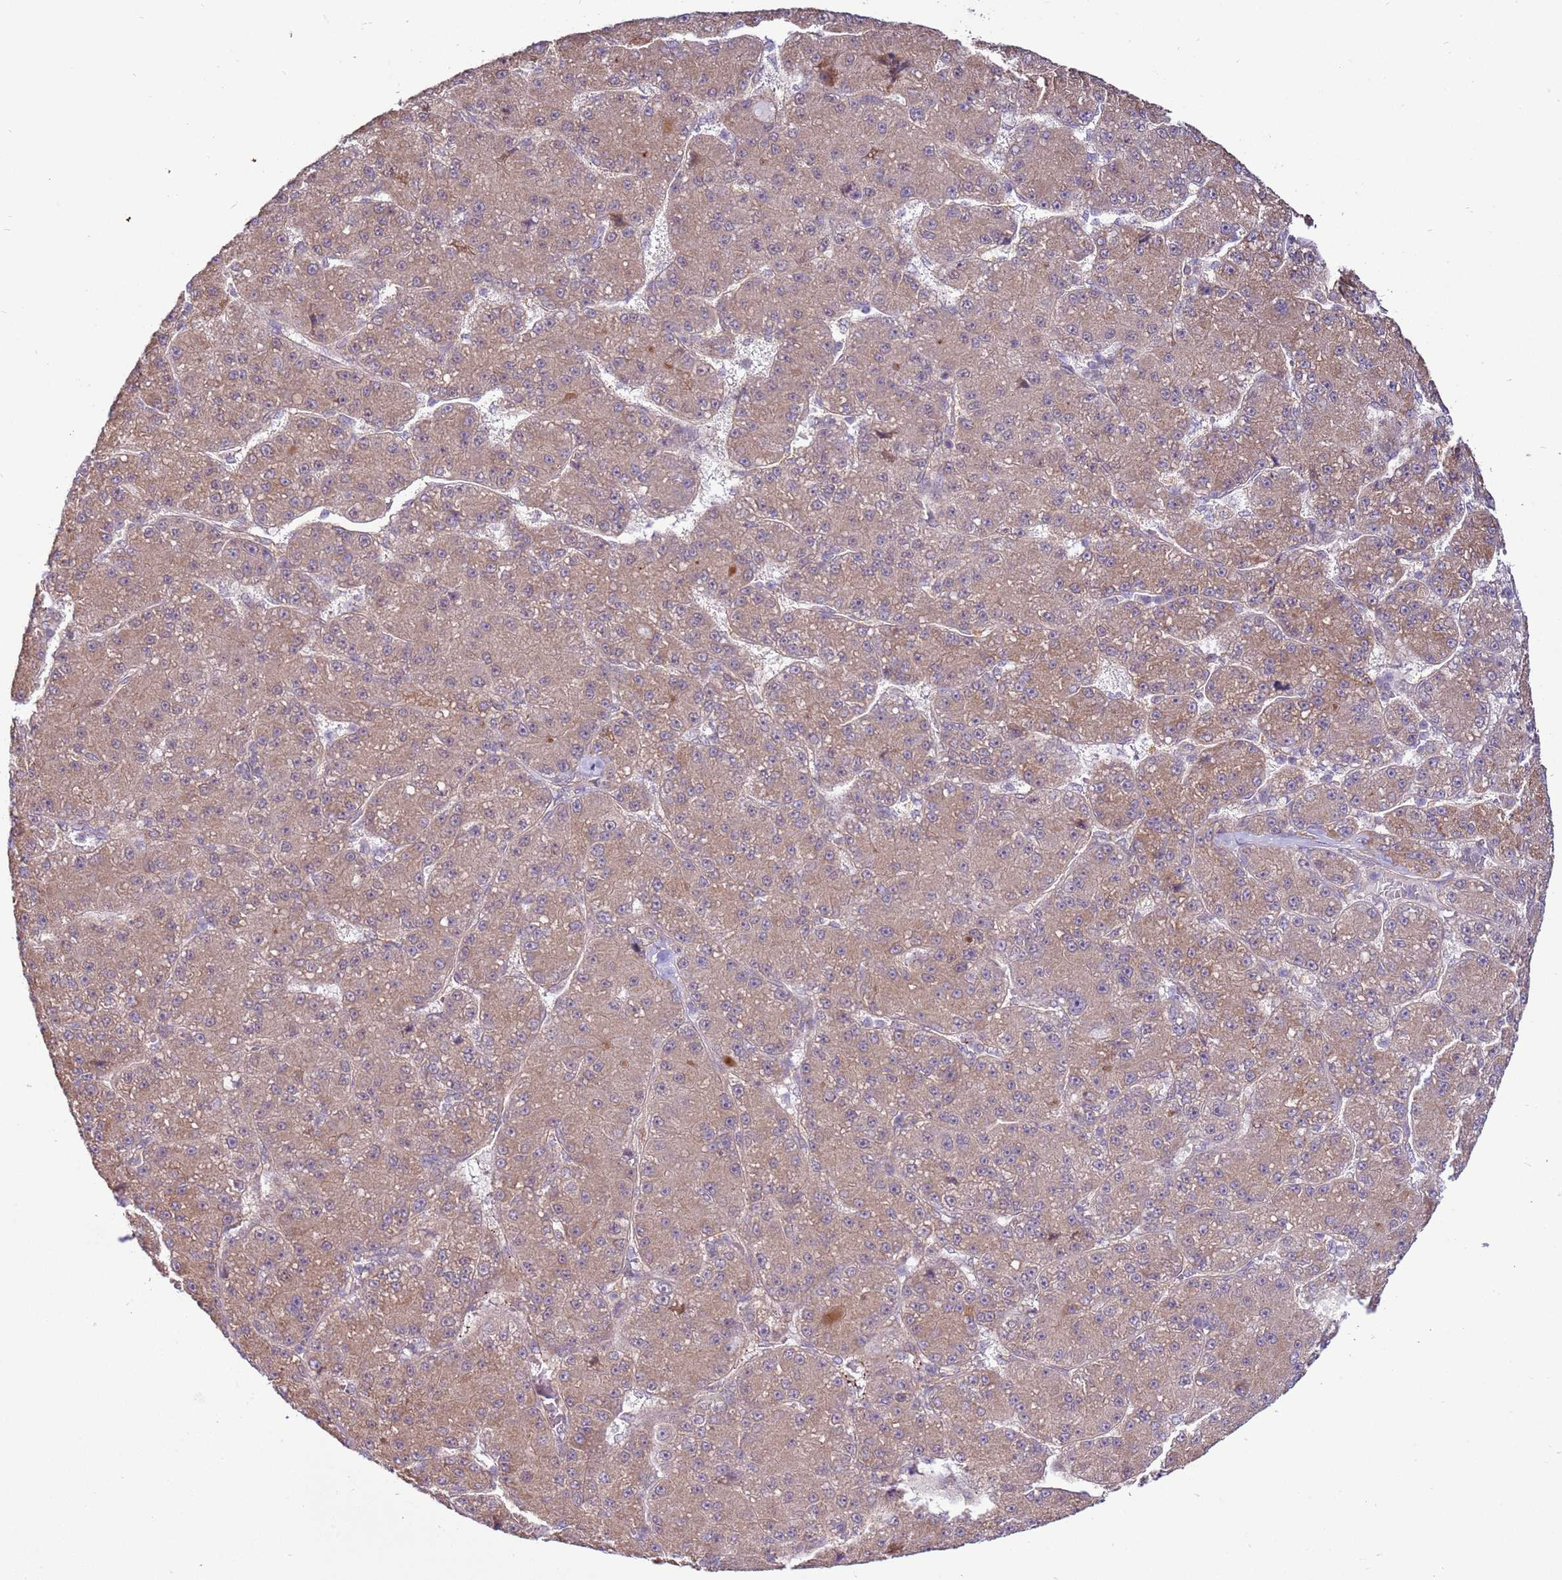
{"staining": {"intensity": "weak", "quantity": ">75%", "location": "cytoplasmic/membranous"}, "tissue": "liver cancer", "cell_type": "Tumor cells", "image_type": "cancer", "snomed": [{"axis": "morphology", "description": "Carcinoma, Hepatocellular, NOS"}, {"axis": "topography", "description": "Liver"}], "caption": "This photomicrograph shows immunohistochemistry staining of human liver hepatocellular carcinoma, with low weak cytoplasmic/membranous expression in about >75% of tumor cells.", "gene": "SCARA3", "patient": {"sex": "male", "age": 67}}